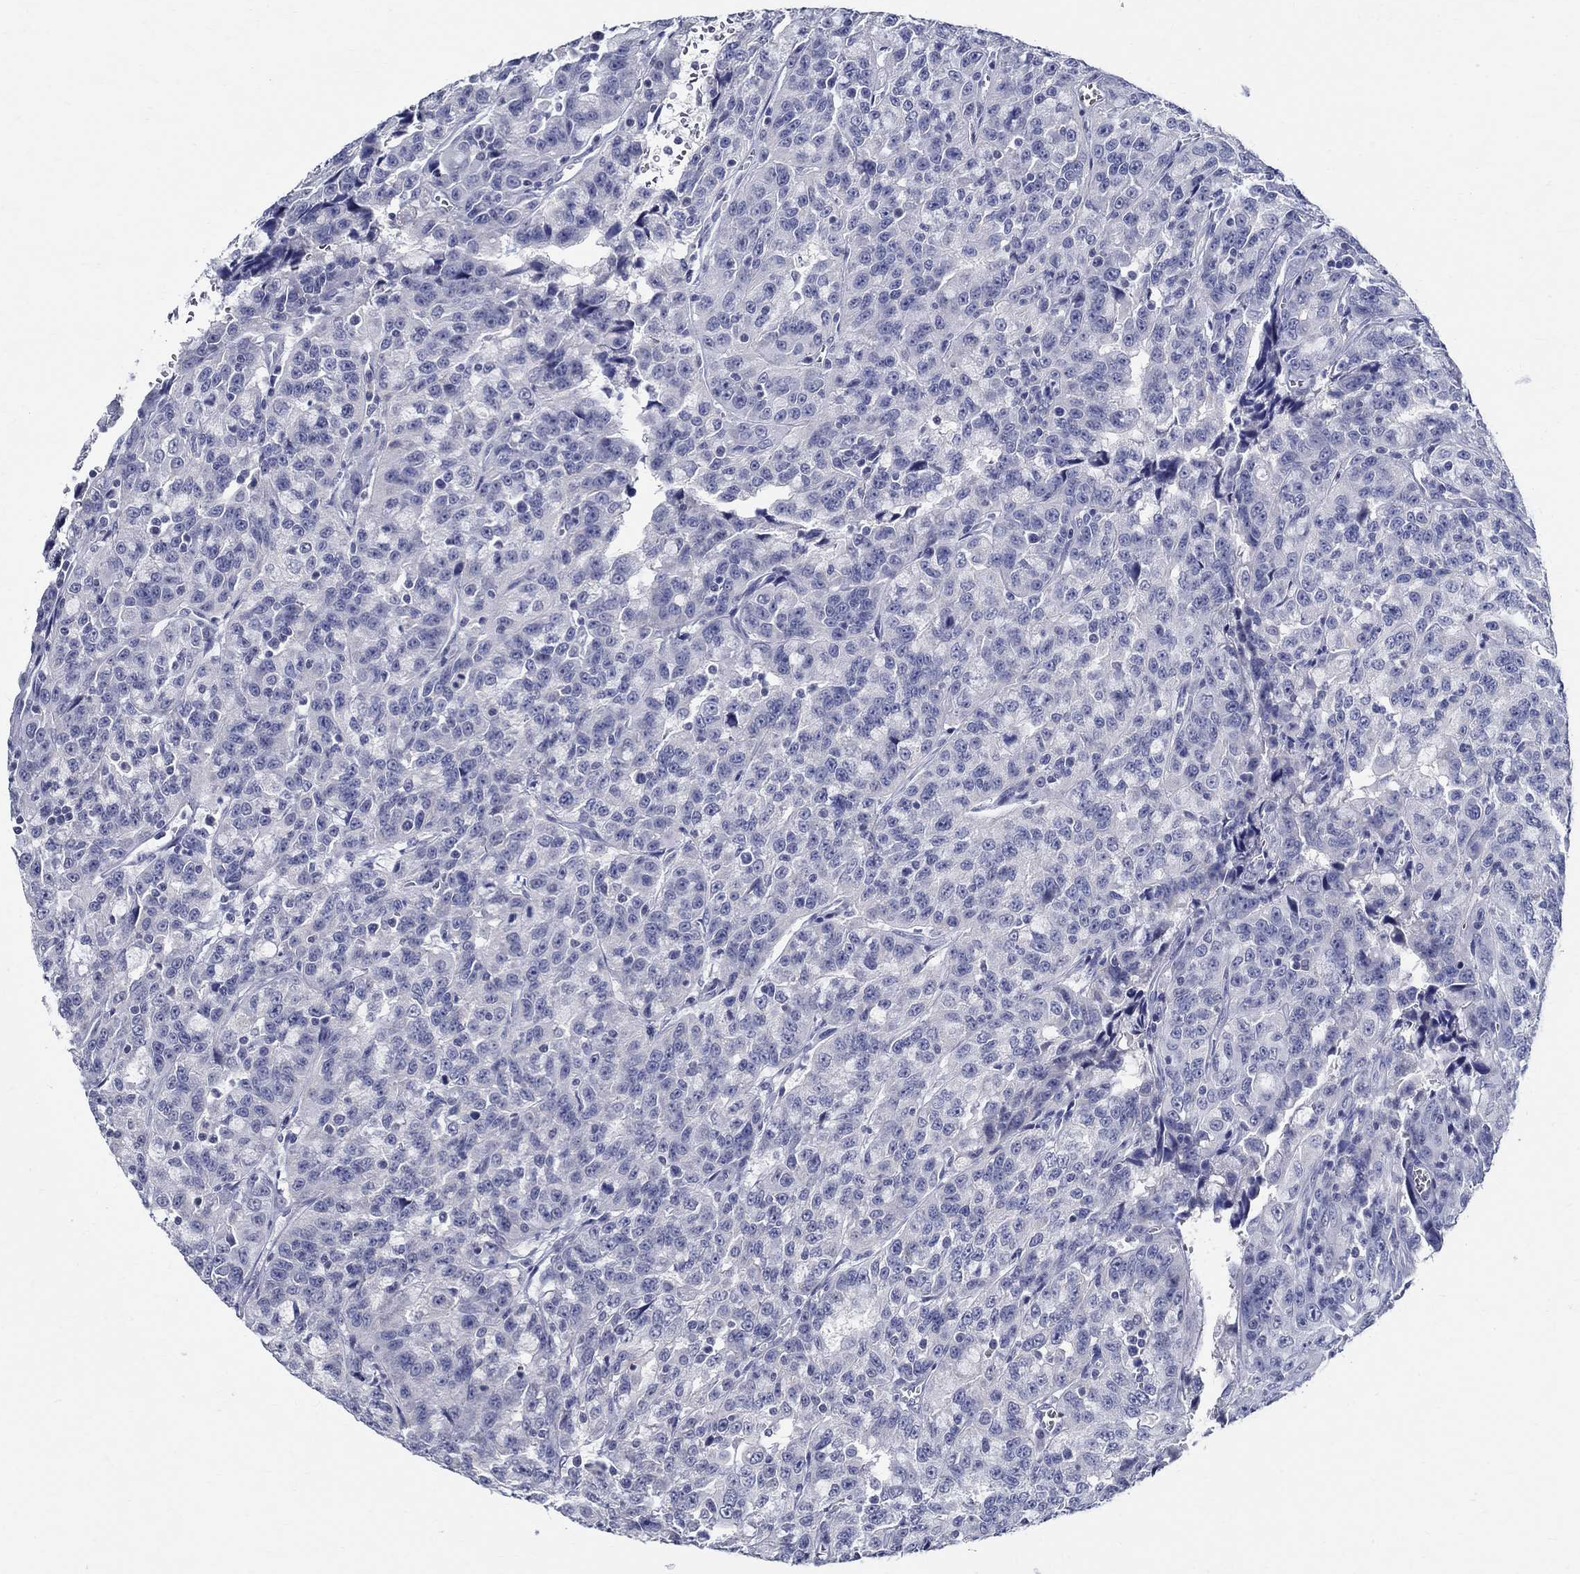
{"staining": {"intensity": "negative", "quantity": "none", "location": "none"}, "tissue": "urothelial cancer", "cell_type": "Tumor cells", "image_type": "cancer", "snomed": [{"axis": "morphology", "description": "Urothelial carcinoma, NOS"}, {"axis": "morphology", "description": "Urothelial carcinoma, High grade"}, {"axis": "topography", "description": "Urinary bladder"}], "caption": "An image of high-grade urothelial carcinoma stained for a protein shows no brown staining in tumor cells.", "gene": "CETN1", "patient": {"sex": "female", "age": 73}}